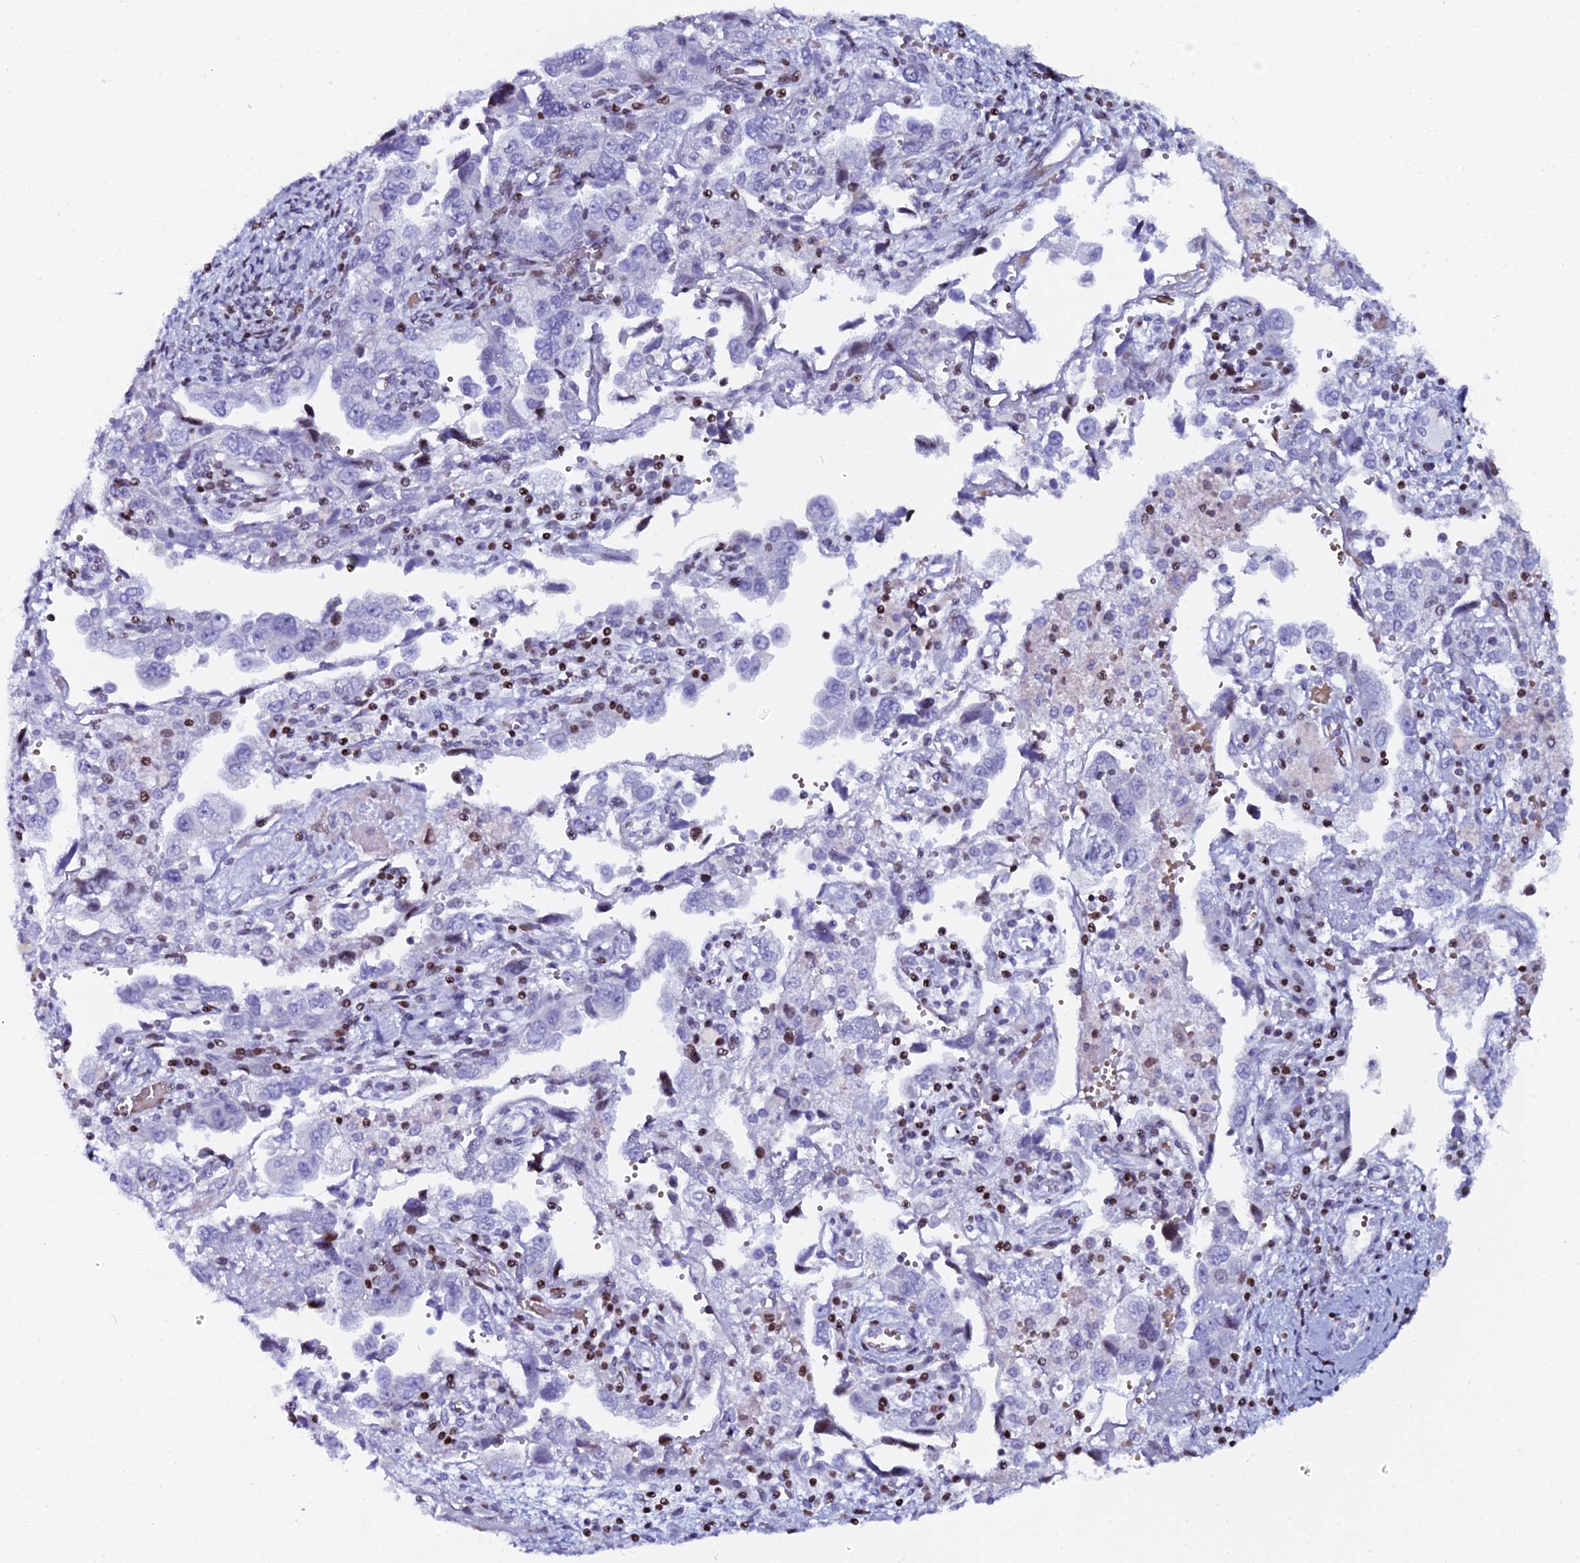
{"staining": {"intensity": "moderate", "quantity": "<25%", "location": "nuclear"}, "tissue": "ovarian cancer", "cell_type": "Tumor cells", "image_type": "cancer", "snomed": [{"axis": "morphology", "description": "Carcinoma, NOS"}, {"axis": "morphology", "description": "Cystadenocarcinoma, serous, NOS"}, {"axis": "topography", "description": "Ovary"}], "caption": "Protein staining of ovarian serous cystadenocarcinoma tissue reveals moderate nuclear expression in about <25% of tumor cells. The staining was performed using DAB to visualize the protein expression in brown, while the nuclei were stained in blue with hematoxylin (Magnification: 20x).", "gene": "MYNN", "patient": {"sex": "female", "age": 69}}